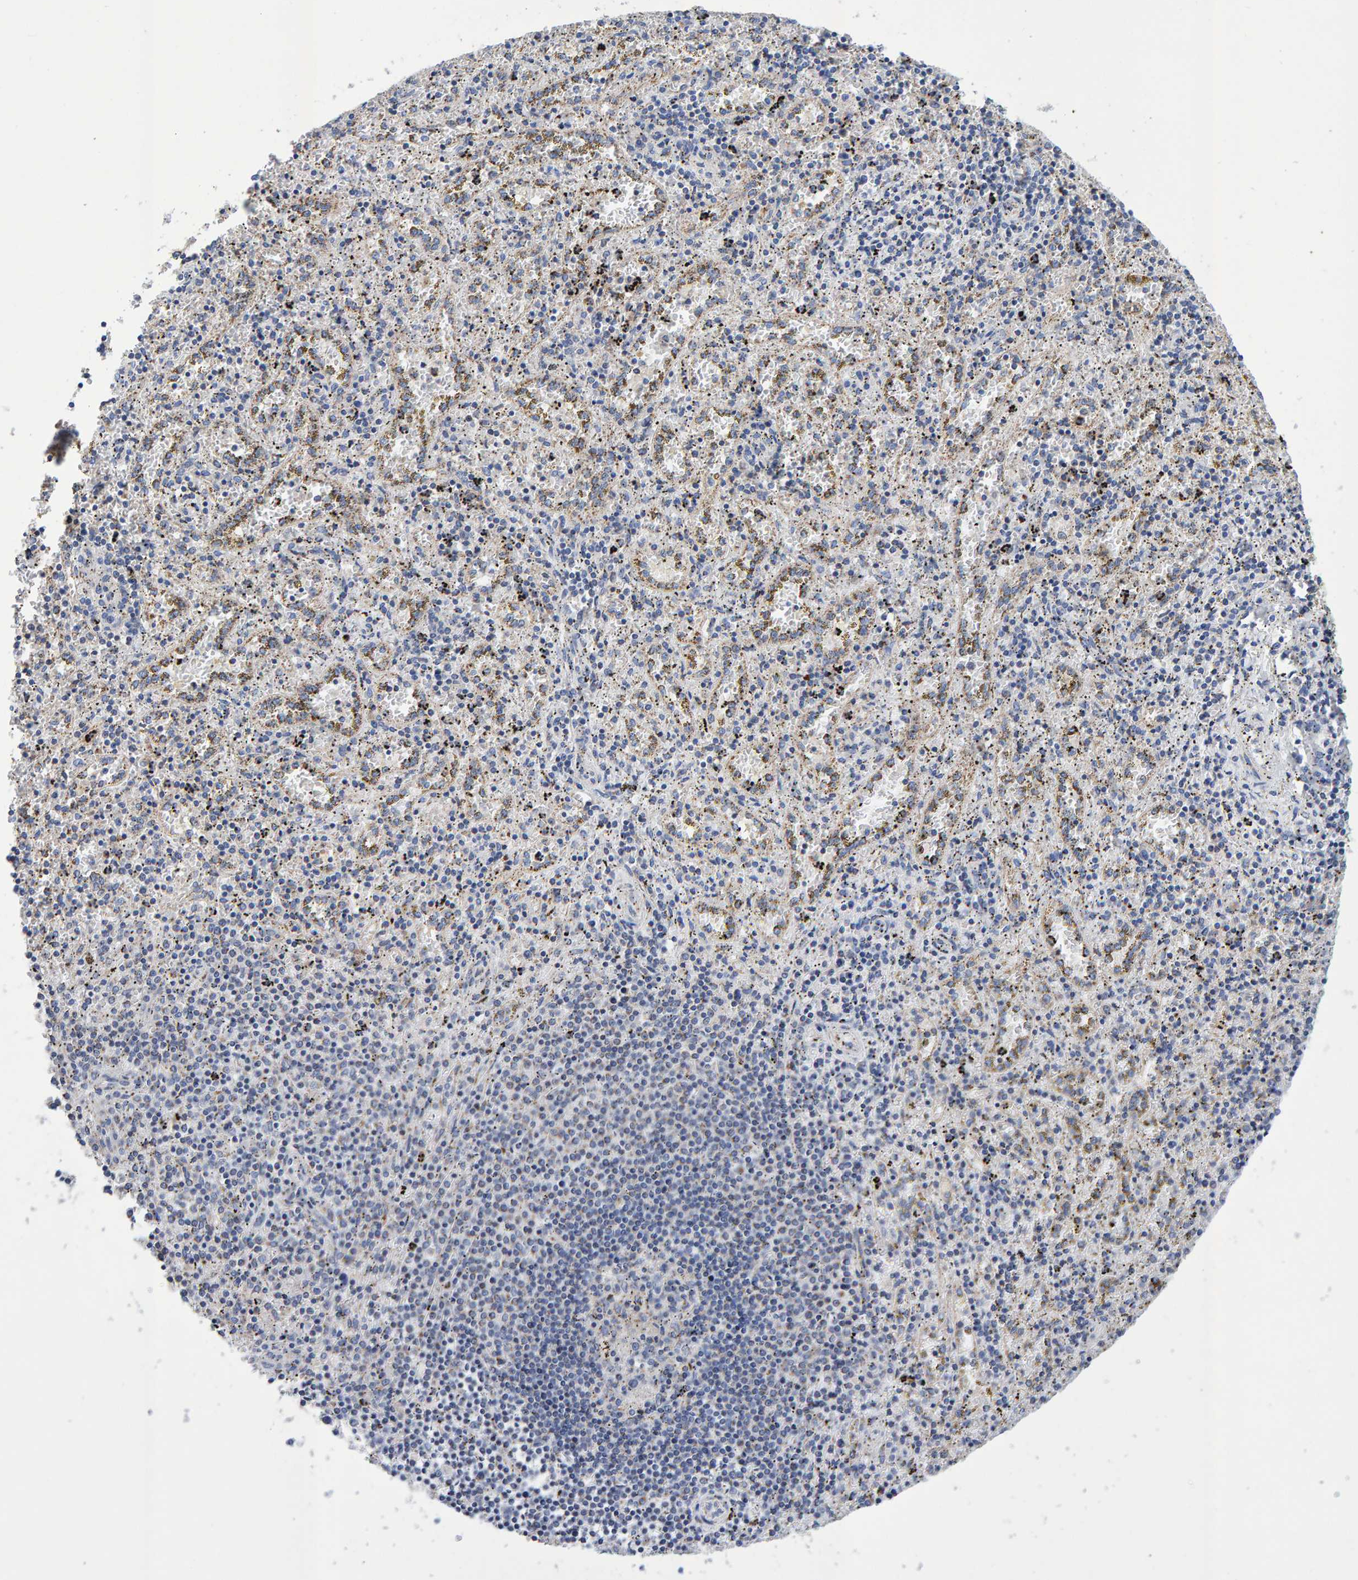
{"staining": {"intensity": "negative", "quantity": "none", "location": "none"}, "tissue": "spleen", "cell_type": "Cells in red pulp", "image_type": "normal", "snomed": [{"axis": "morphology", "description": "Normal tissue, NOS"}, {"axis": "topography", "description": "Spleen"}], "caption": "This image is of normal spleen stained with immunohistochemistry to label a protein in brown with the nuclei are counter-stained blue. There is no positivity in cells in red pulp.", "gene": "EFR3A", "patient": {"sex": "male", "age": 11}}